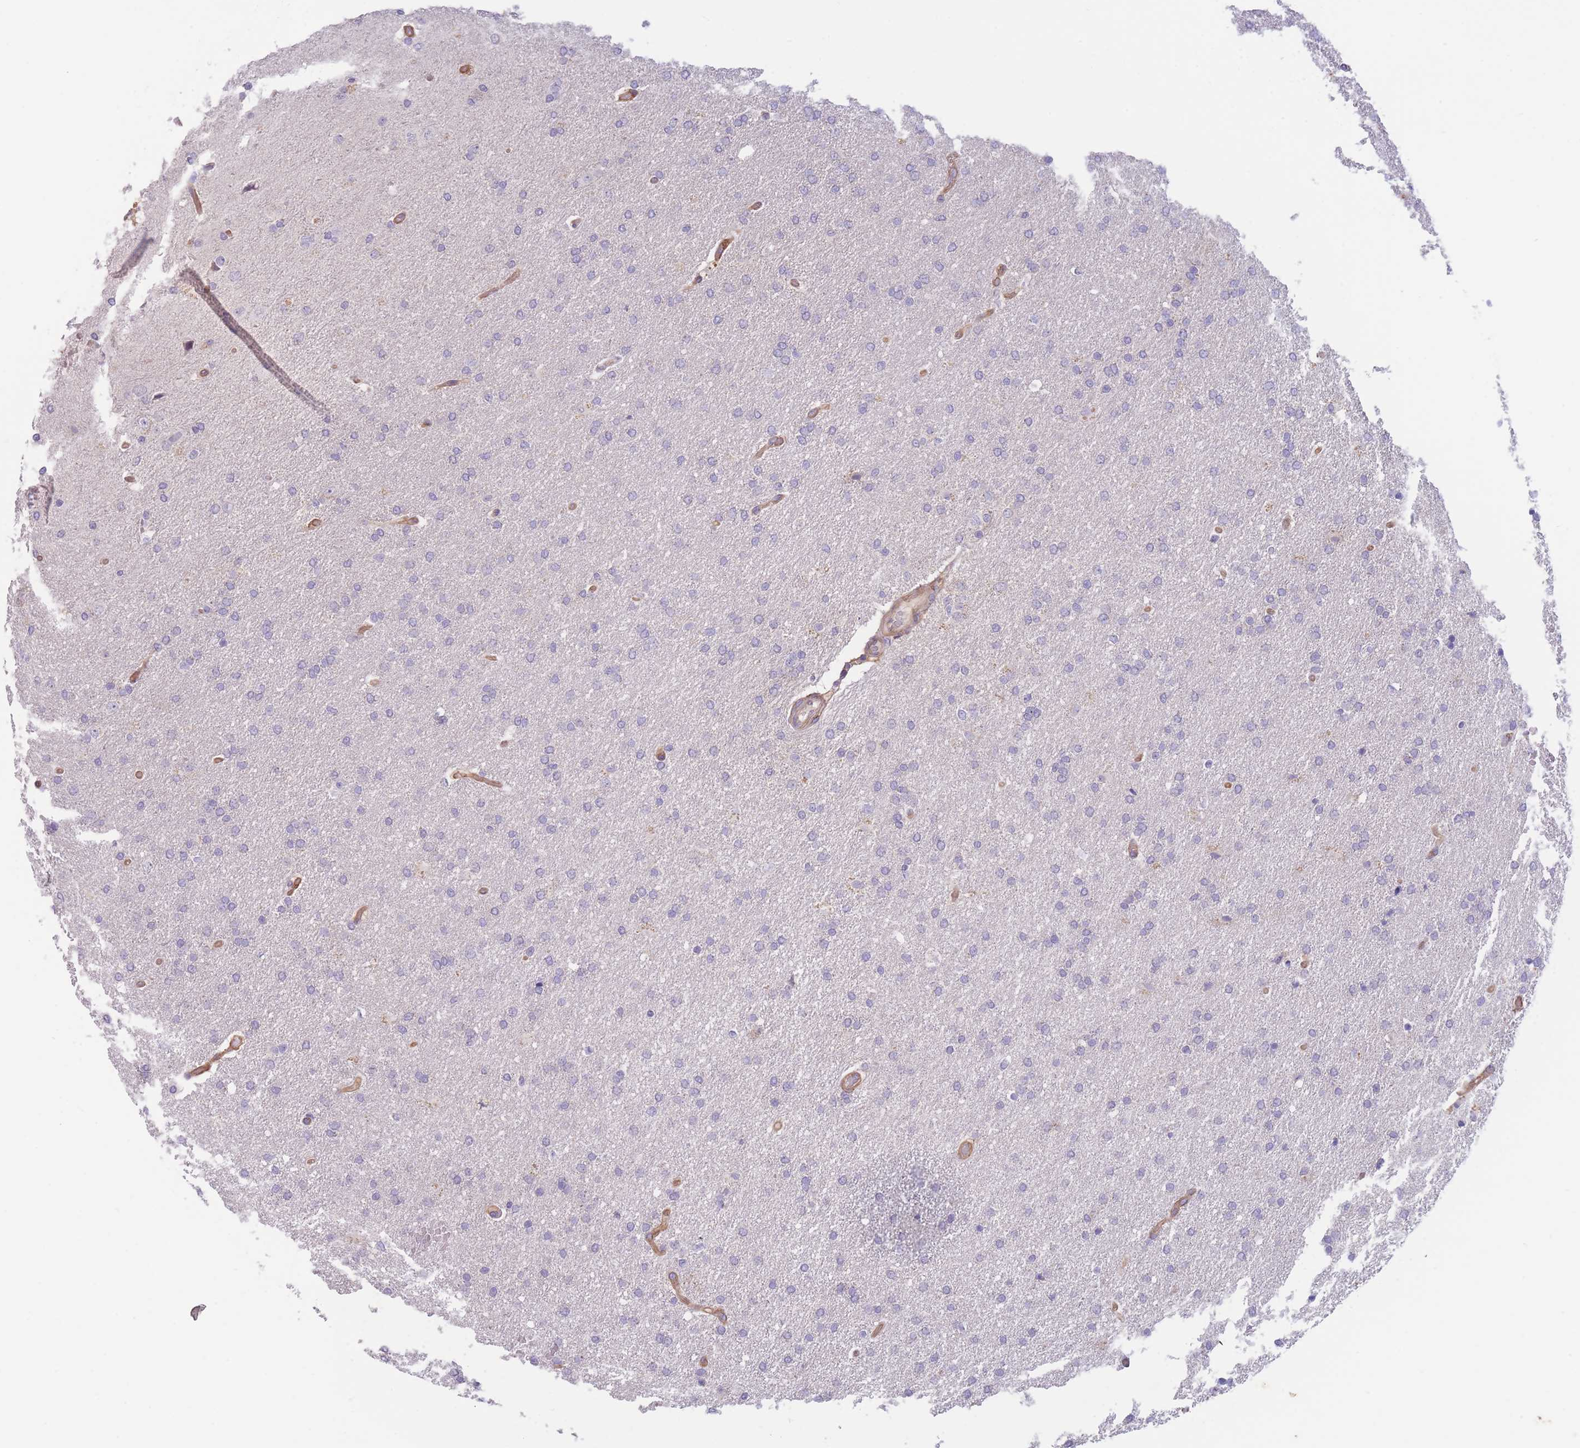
{"staining": {"intensity": "negative", "quantity": "none", "location": "none"}, "tissue": "glioma", "cell_type": "Tumor cells", "image_type": "cancer", "snomed": [{"axis": "morphology", "description": "Glioma, malignant, High grade"}, {"axis": "topography", "description": "Brain"}], "caption": "Immunohistochemical staining of human malignant glioma (high-grade) reveals no significant staining in tumor cells. (Brightfield microscopy of DAB (3,3'-diaminobenzidine) IHC at high magnification).", "gene": "WDR93", "patient": {"sex": "male", "age": 72}}